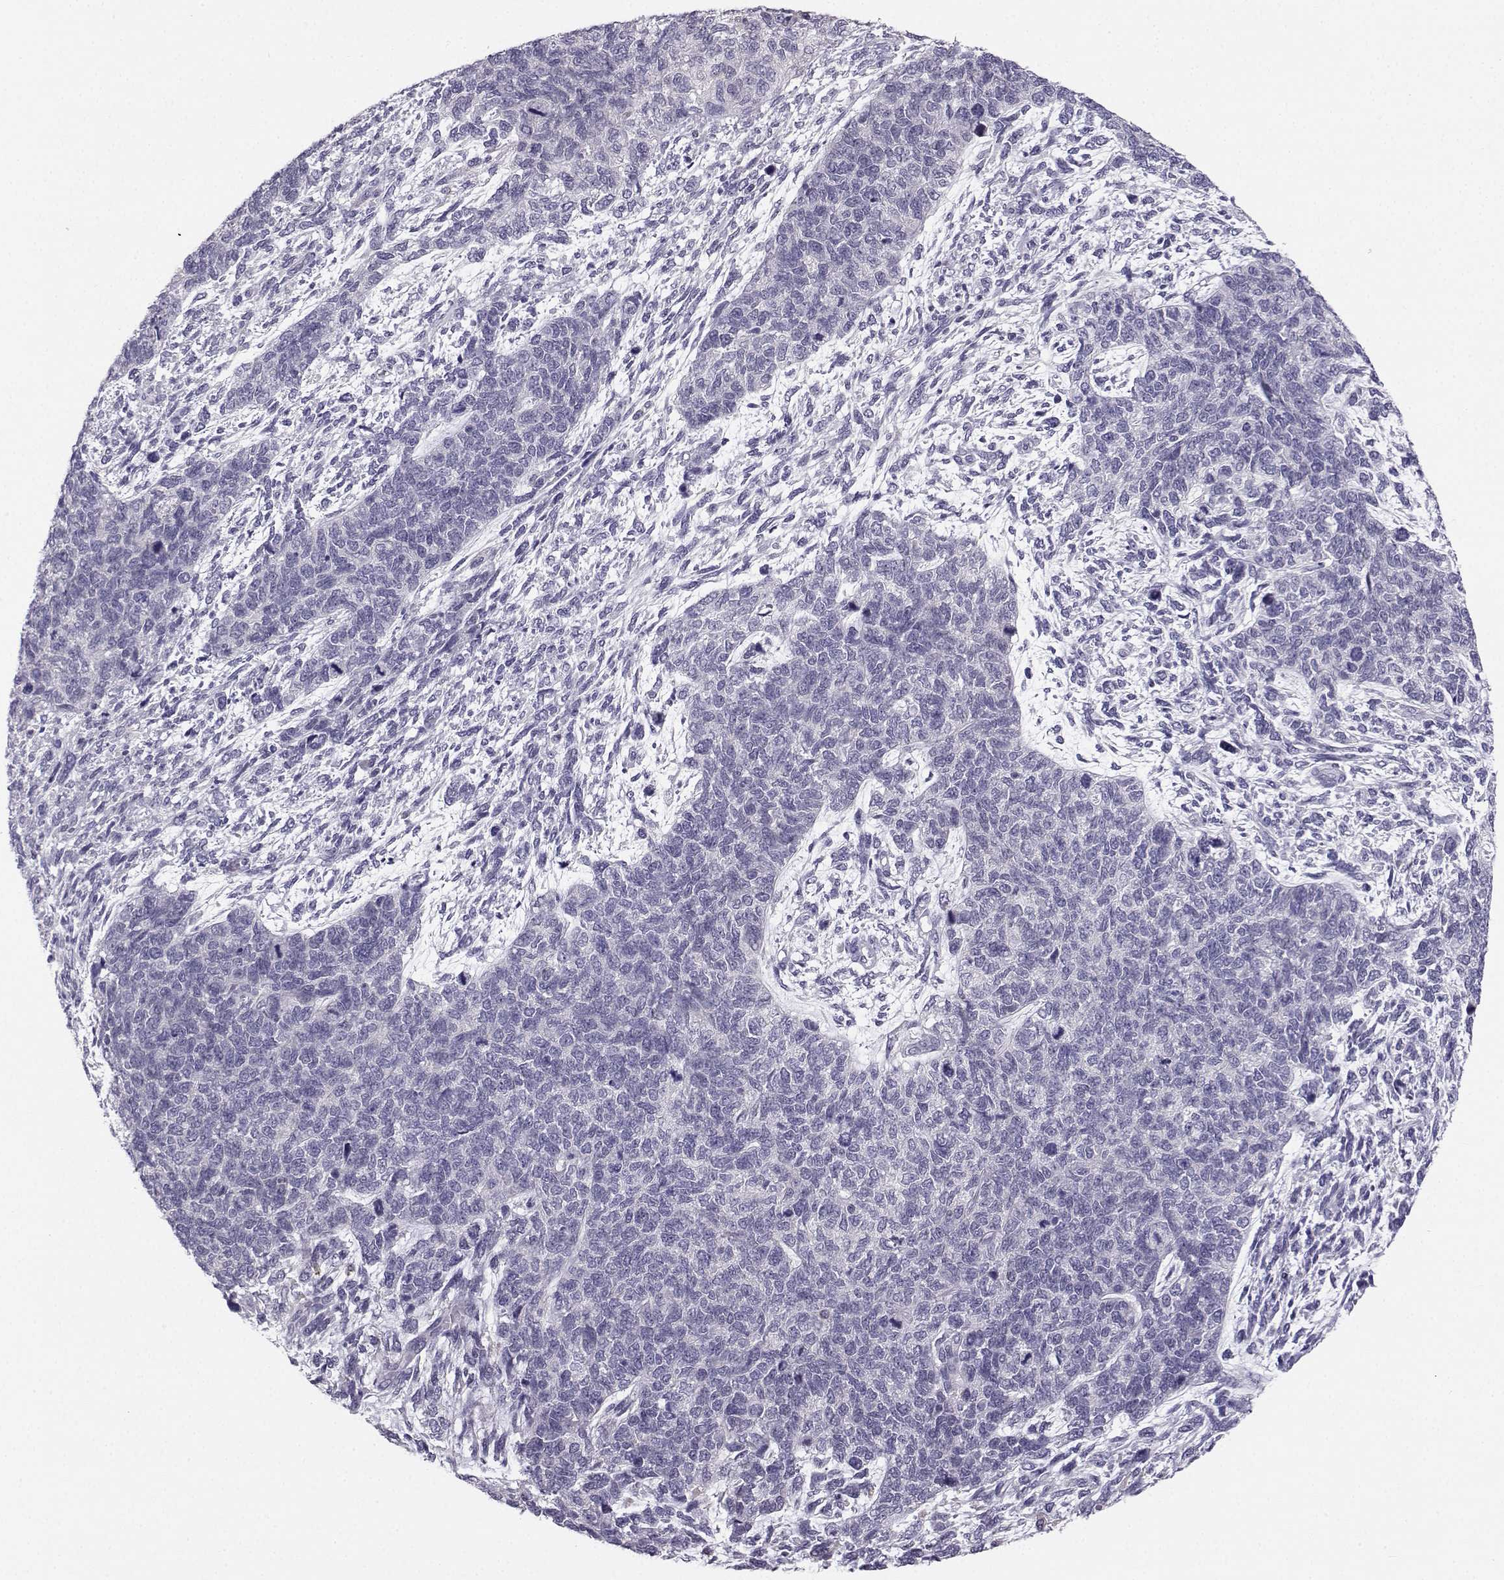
{"staining": {"intensity": "negative", "quantity": "none", "location": "none"}, "tissue": "cervical cancer", "cell_type": "Tumor cells", "image_type": "cancer", "snomed": [{"axis": "morphology", "description": "Squamous cell carcinoma, NOS"}, {"axis": "topography", "description": "Cervix"}], "caption": "Cervical cancer (squamous cell carcinoma) was stained to show a protein in brown. There is no significant positivity in tumor cells. (DAB (3,3'-diaminobenzidine) immunohistochemistry with hematoxylin counter stain).", "gene": "MROH7", "patient": {"sex": "female", "age": 63}}